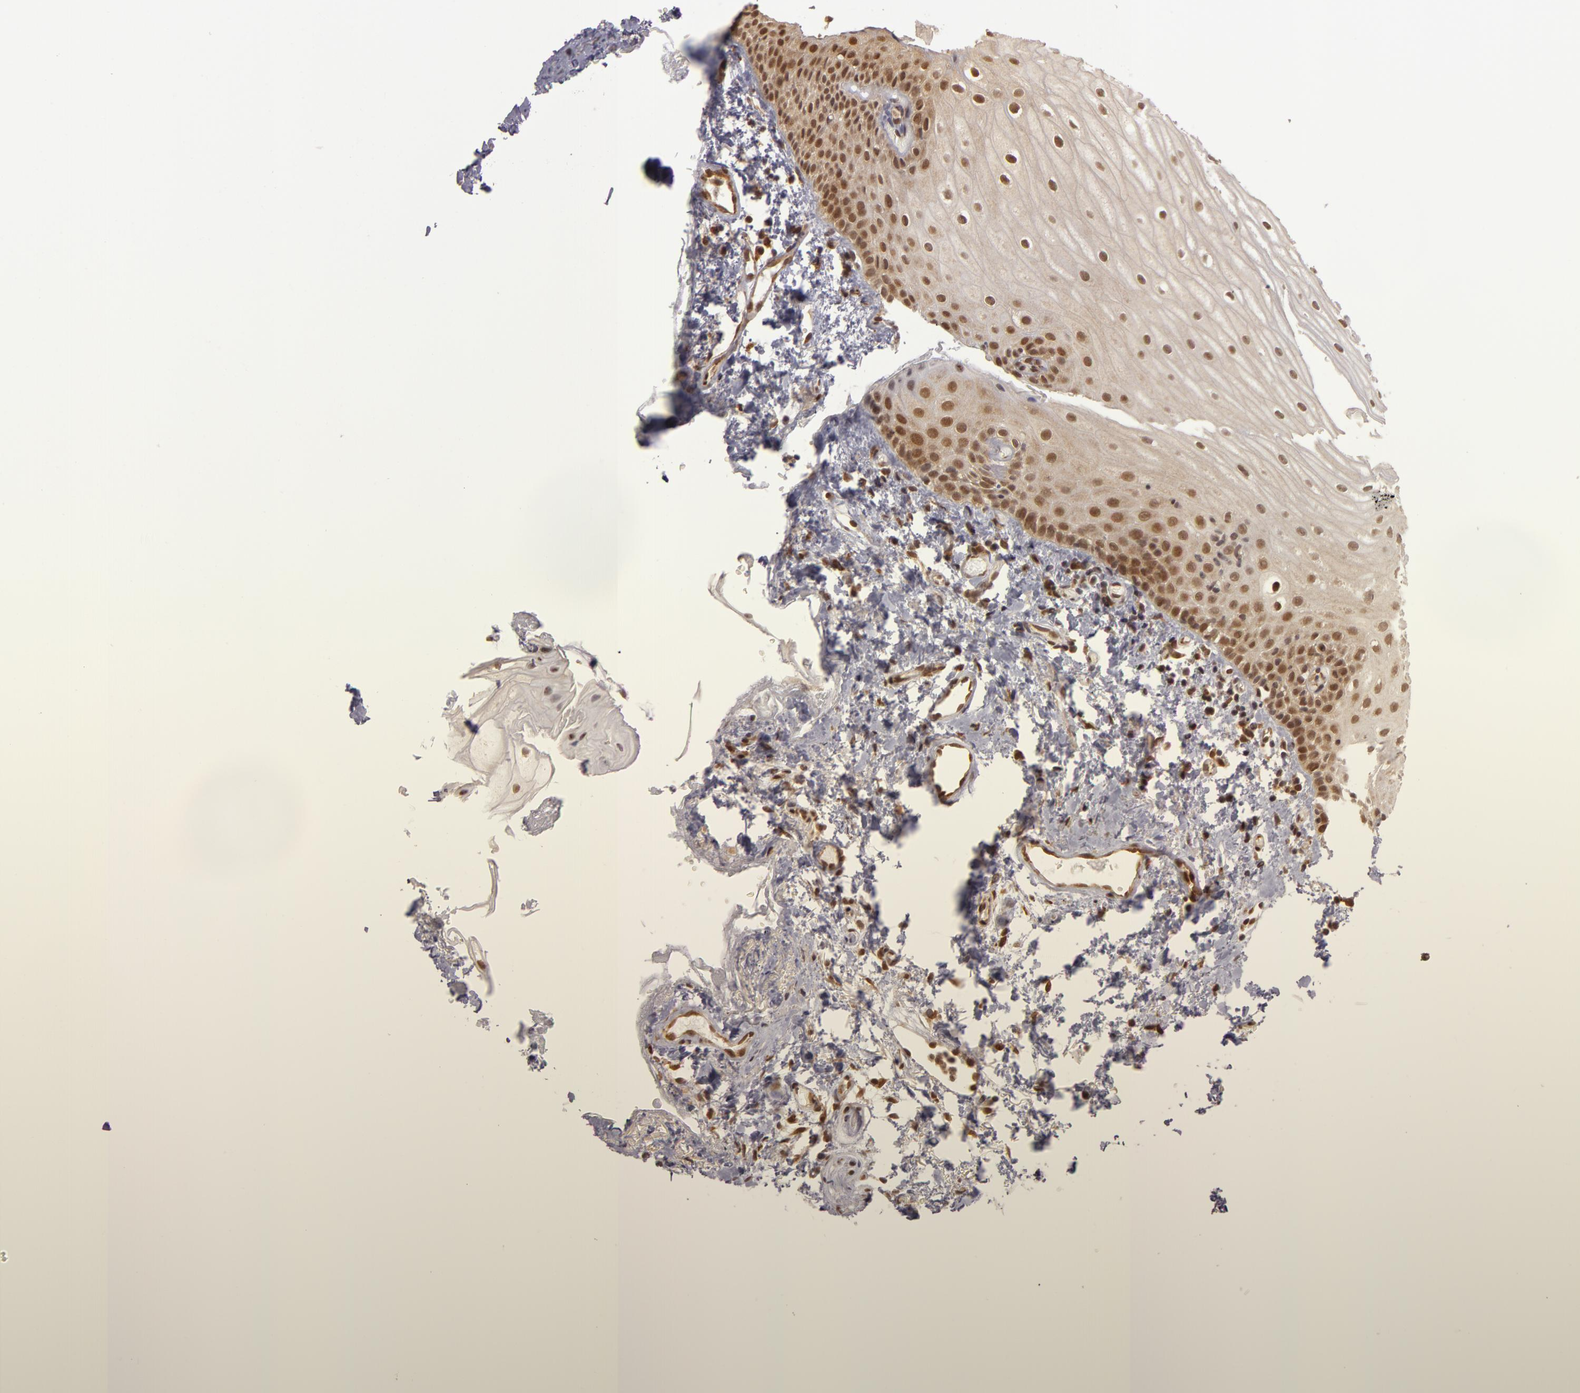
{"staining": {"intensity": "moderate", "quantity": ">75%", "location": "nuclear"}, "tissue": "oral mucosa", "cell_type": "Squamous epithelial cells", "image_type": "normal", "snomed": [{"axis": "morphology", "description": "Normal tissue, NOS"}, {"axis": "topography", "description": "Oral tissue"}], "caption": "This histopathology image exhibits immunohistochemistry staining of normal oral mucosa, with medium moderate nuclear expression in approximately >75% of squamous epithelial cells.", "gene": "ZNF133", "patient": {"sex": "male", "age": 52}}